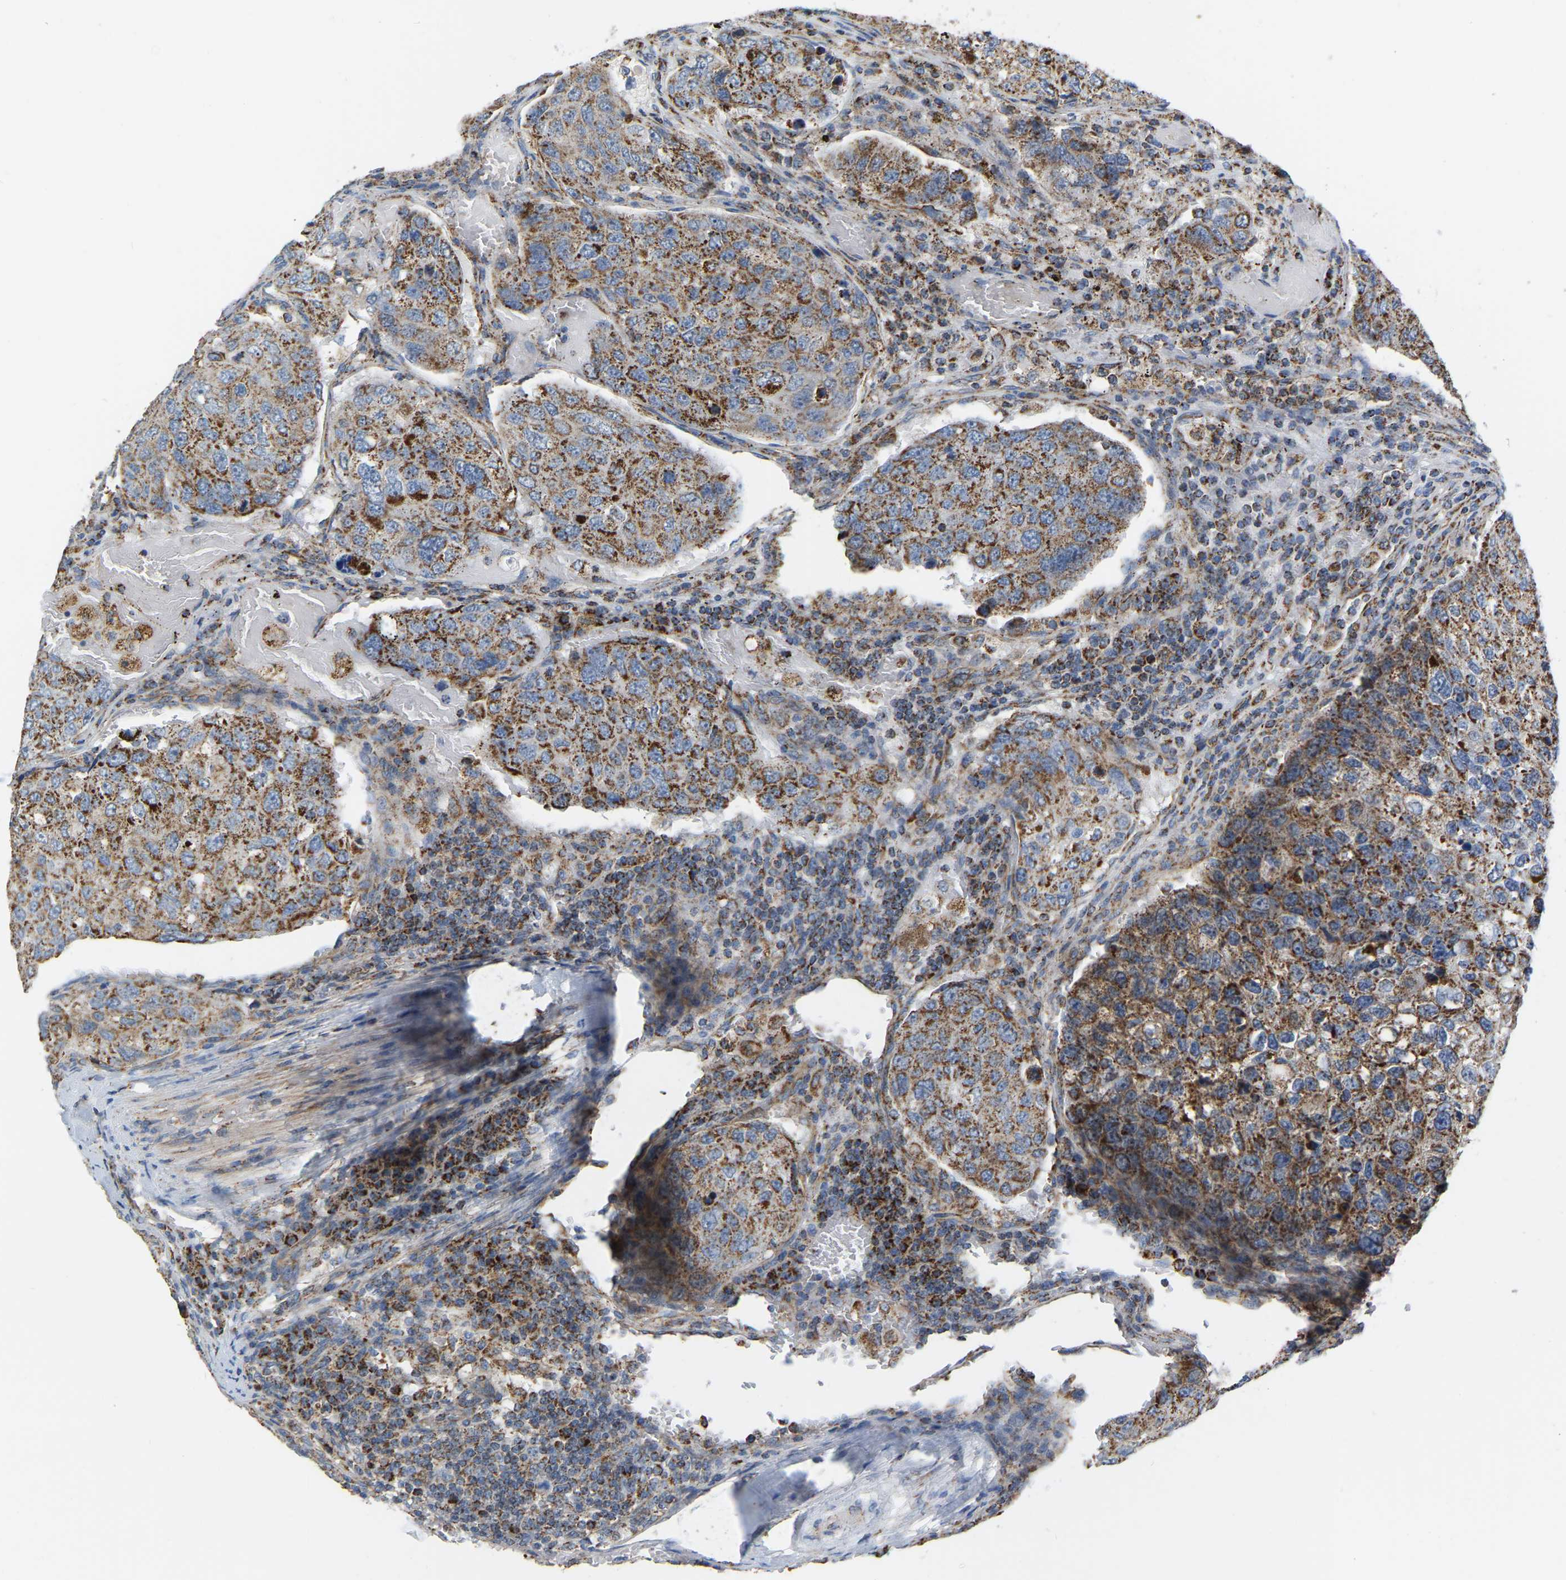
{"staining": {"intensity": "moderate", "quantity": ">75%", "location": "cytoplasmic/membranous"}, "tissue": "urothelial cancer", "cell_type": "Tumor cells", "image_type": "cancer", "snomed": [{"axis": "morphology", "description": "Urothelial carcinoma, High grade"}, {"axis": "topography", "description": "Lymph node"}, {"axis": "topography", "description": "Urinary bladder"}], "caption": "This is an image of immunohistochemistry (IHC) staining of urothelial carcinoma (high-grade), which shows moderate positivity in the cytoplasmic/membranous of tumor cells.", "gene": "CBLB", "patient": {"sex": "male", "age": 51}}